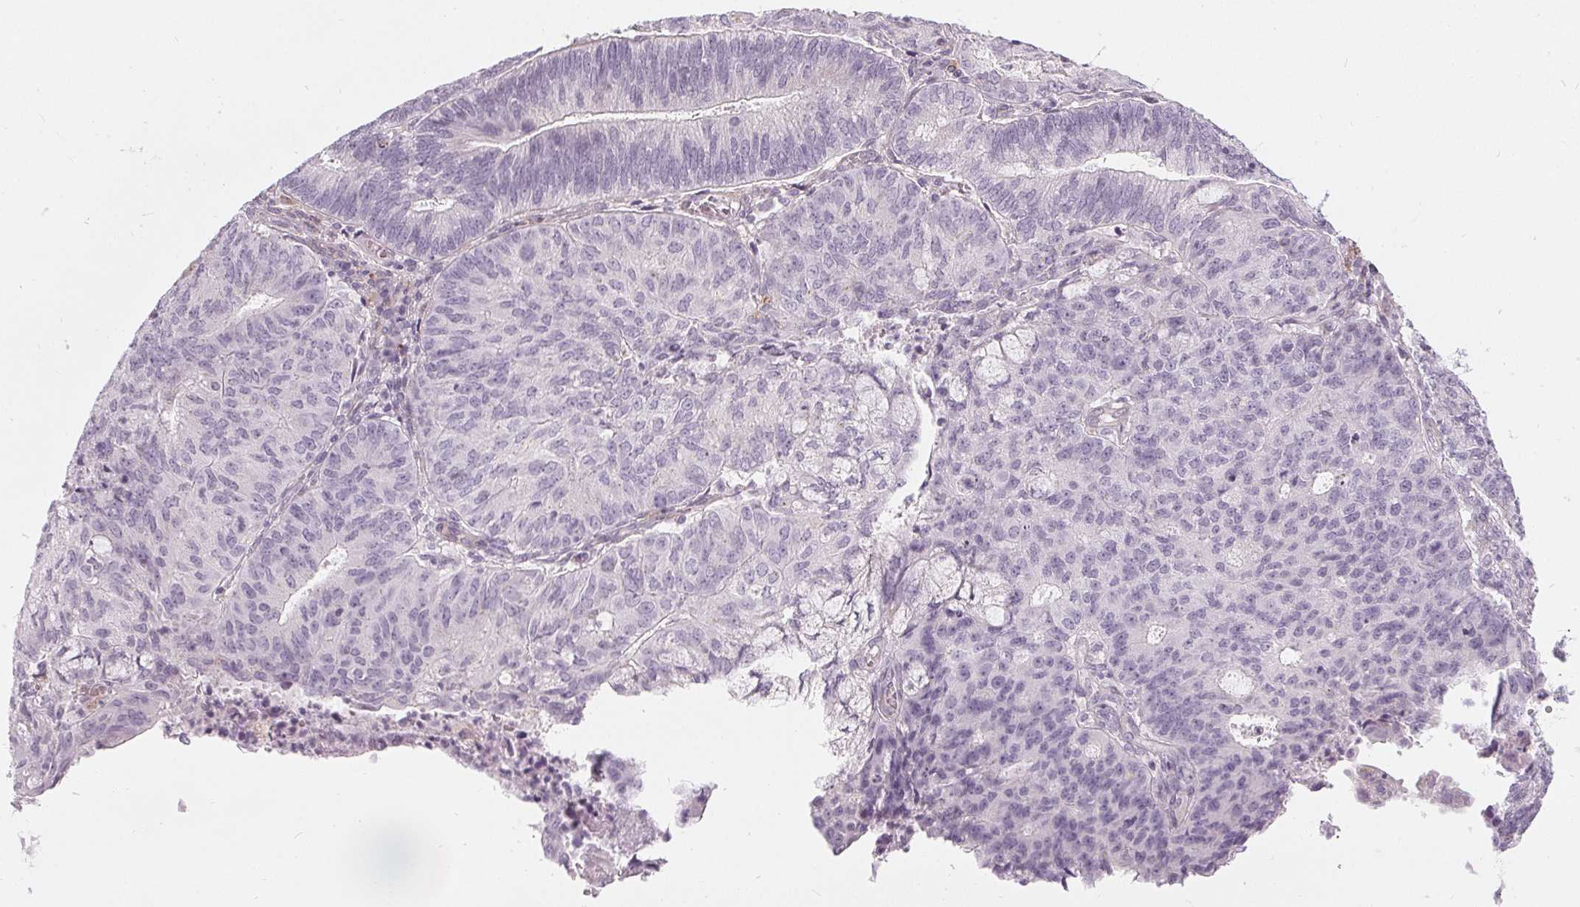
{"staining": {"intensity": "negative", "quantity": "none", "location": "none"}, "tissue": "endometrial cancer", "cell_type": "Tumor cells", "image_type": "cancer", "snomed": [{"axis": "morphology", "description": "Adenocarcinoma, NOS"}, {"axis": "topography", "description": "Endometrium"}], "caption": "Image shows no protein positivity in tumor cells of endometrial adenocarcinoma tissue. Nuclei are stained in blue.", "gene": "HOPX", "patient": {"sex": "female", "age": 82}}